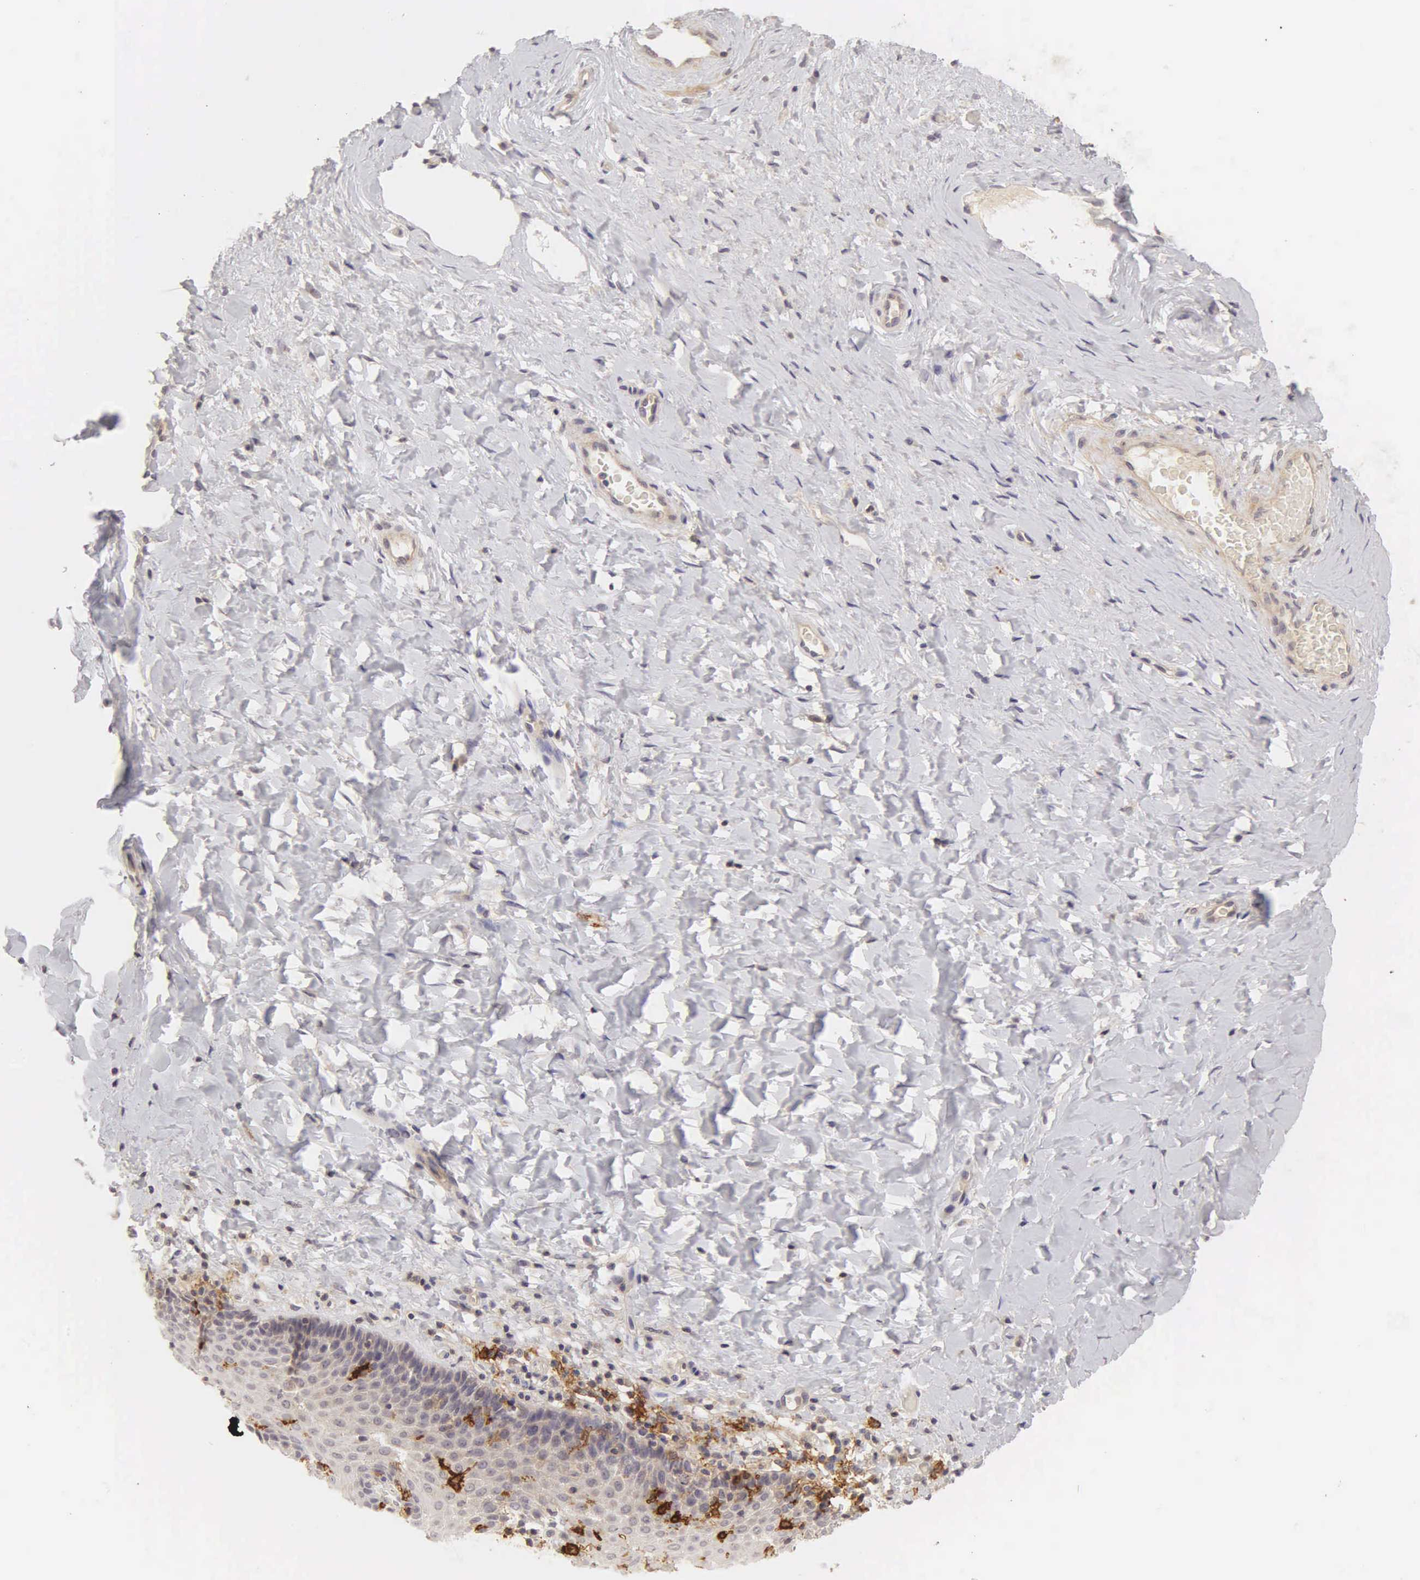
{"staining": {"intensity": "weak", "quantity": "25%-75%", "location": "cytoplasmic/membranous"}, "tissue": "cervix", "cell_type": "Glandular cells", "image_type": "normal", "snomed": [{"axis": "morphology", "description": "Normal tissue, NOS"}, {"axis": "topography", "description": "Cervix"}], "caption": "Glandular cells show low levels of weak cytoplasmic/membranous positivity in approximately 25%-75% of cells in unremarkable human cervix. (DAB IHC, brown staining for protein, blue staining for nuclei).", "gene": "CD1A", "patient": {"sex": "female", "age": 53}}